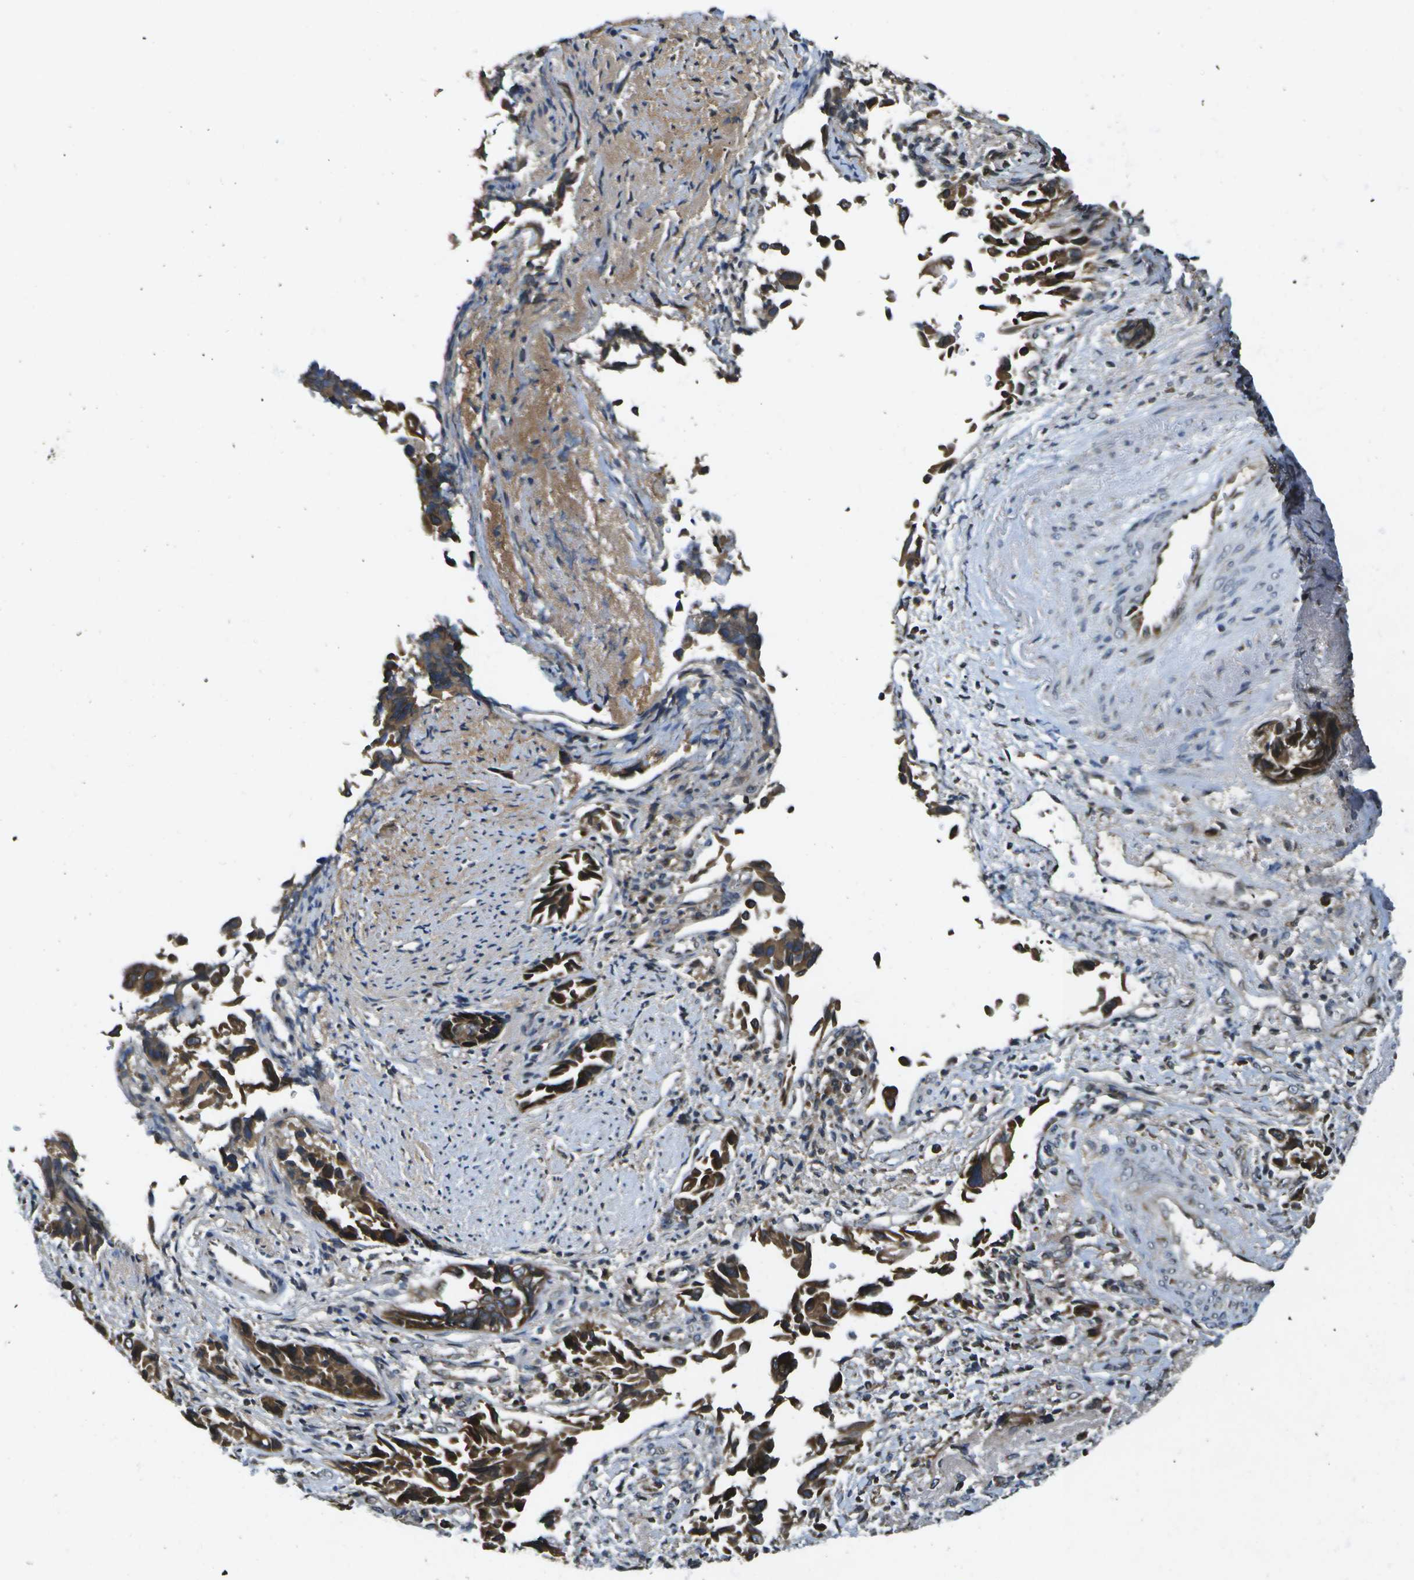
{"staining": {"intensity": "strong", "quantity": ">75%", "location": "cytoplasmic/membranous"}, "tissue": "liver cancer", "cell_type": "Tumor cells", "image_type": "cancer", "snomed": [{"axis": "morphology", "description": "Cholangiocarcinoma"}, {"axis": "topography", "description": "Liver"}], "caption": "This is a histology image of IHC staining of liver cancer, which shows strong expression in the cytoplasmic/membranous of tumor cells.", "gene": "HFE", "patient": {"sex": "female", "age": 79}}